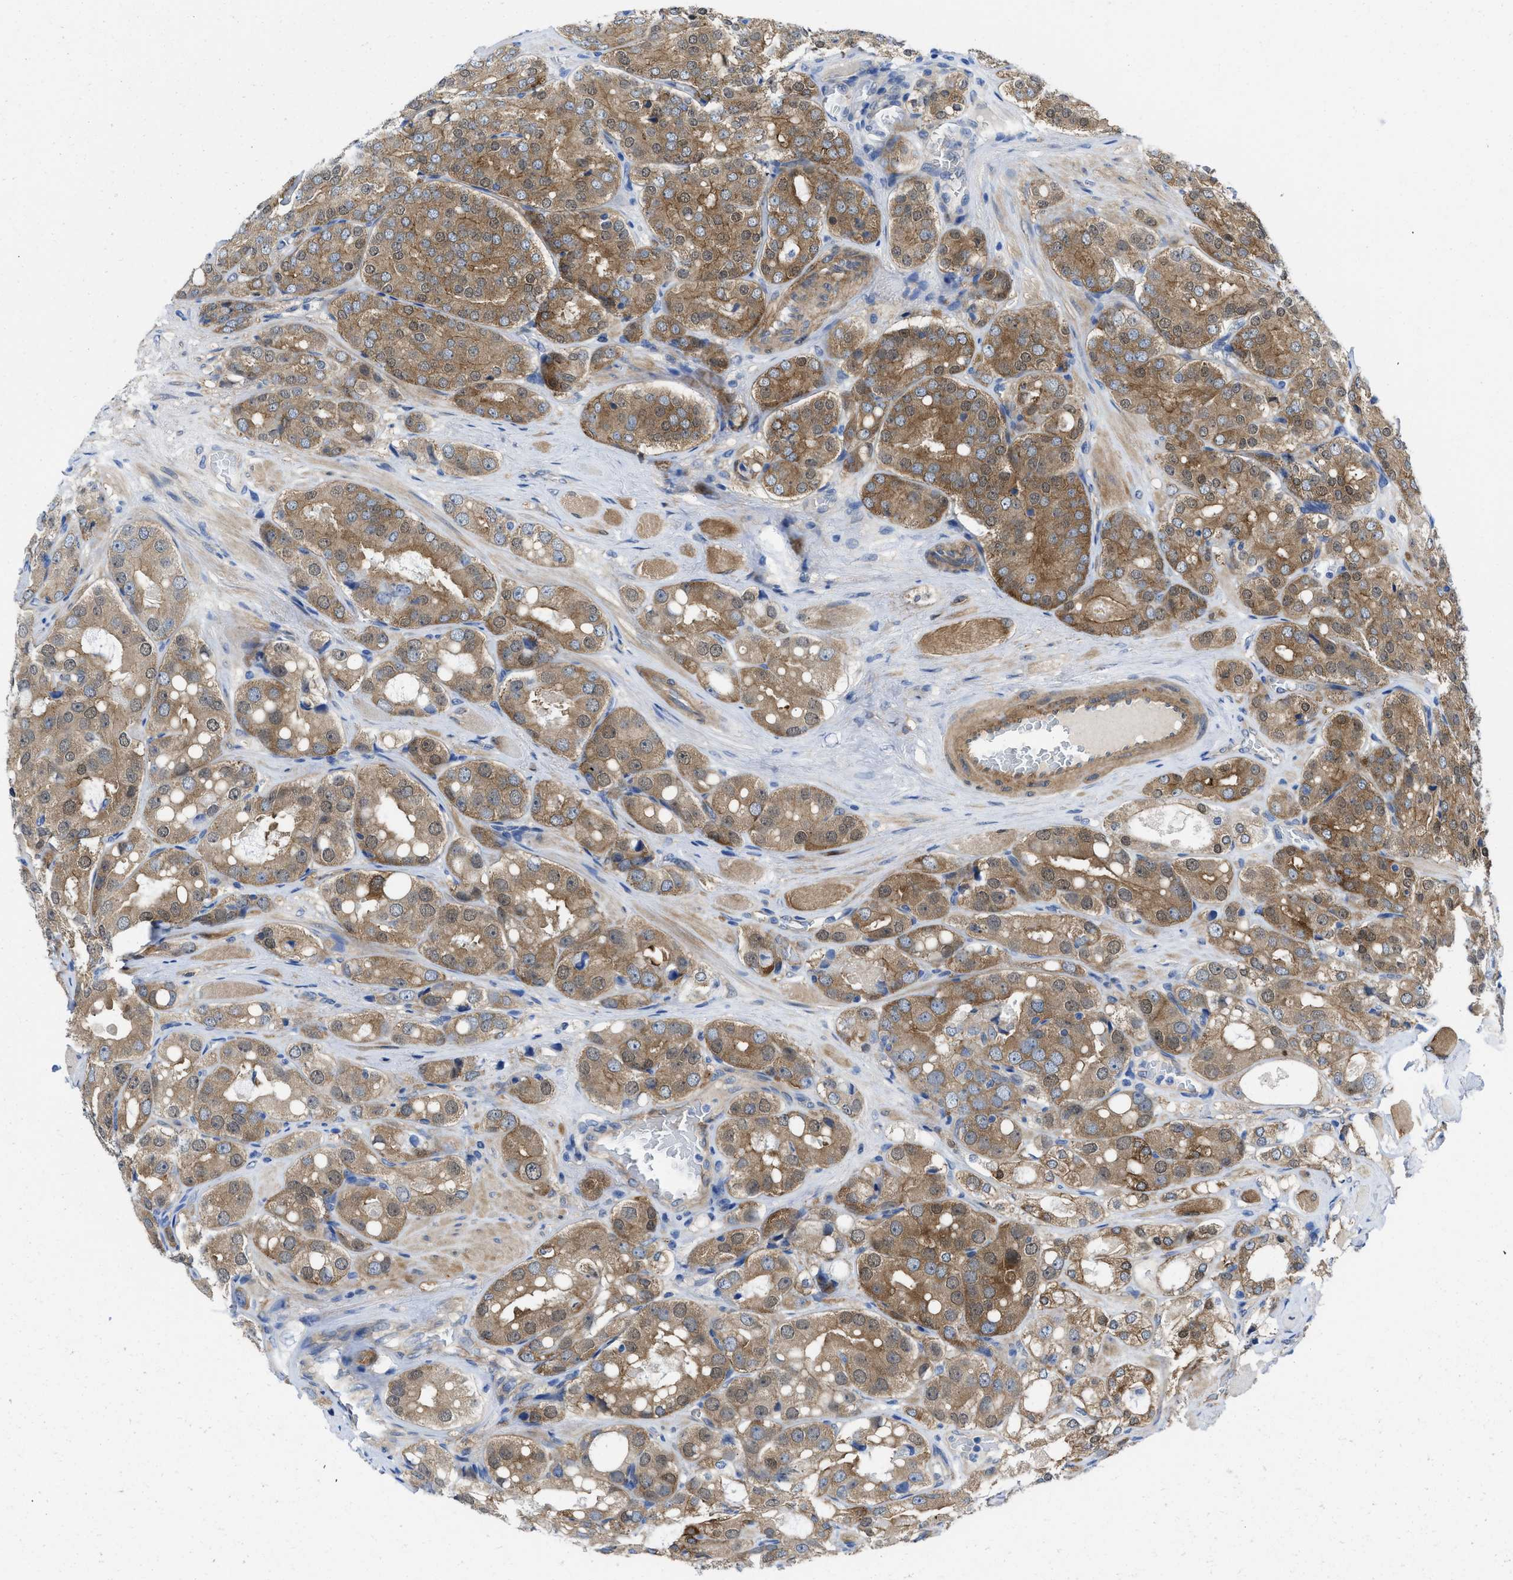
{"staining": {"intensity": "moderate", "quantity": "25%-75%", "location": "cytoplasmic/membranous"}, "tissue": "prostate cancer", "cell_type": "Tumor cells", "image_type": "cancer", "snomed": [{"axis": "morphology", "description": "Adenocarcinoma, High grade"}, {"axis": "topography", "description": "Prostate"}], "caption": "Immunohistochemistry (IHC) of human adenocarcinoma (high-grade) (prostate) displays medium levels of moderate cytoplasmic/membranous expression in approximately 25%-75% of tumor cells.", "gene": "PDLIM5", "patient": {"sex": "male", "age": 65}}